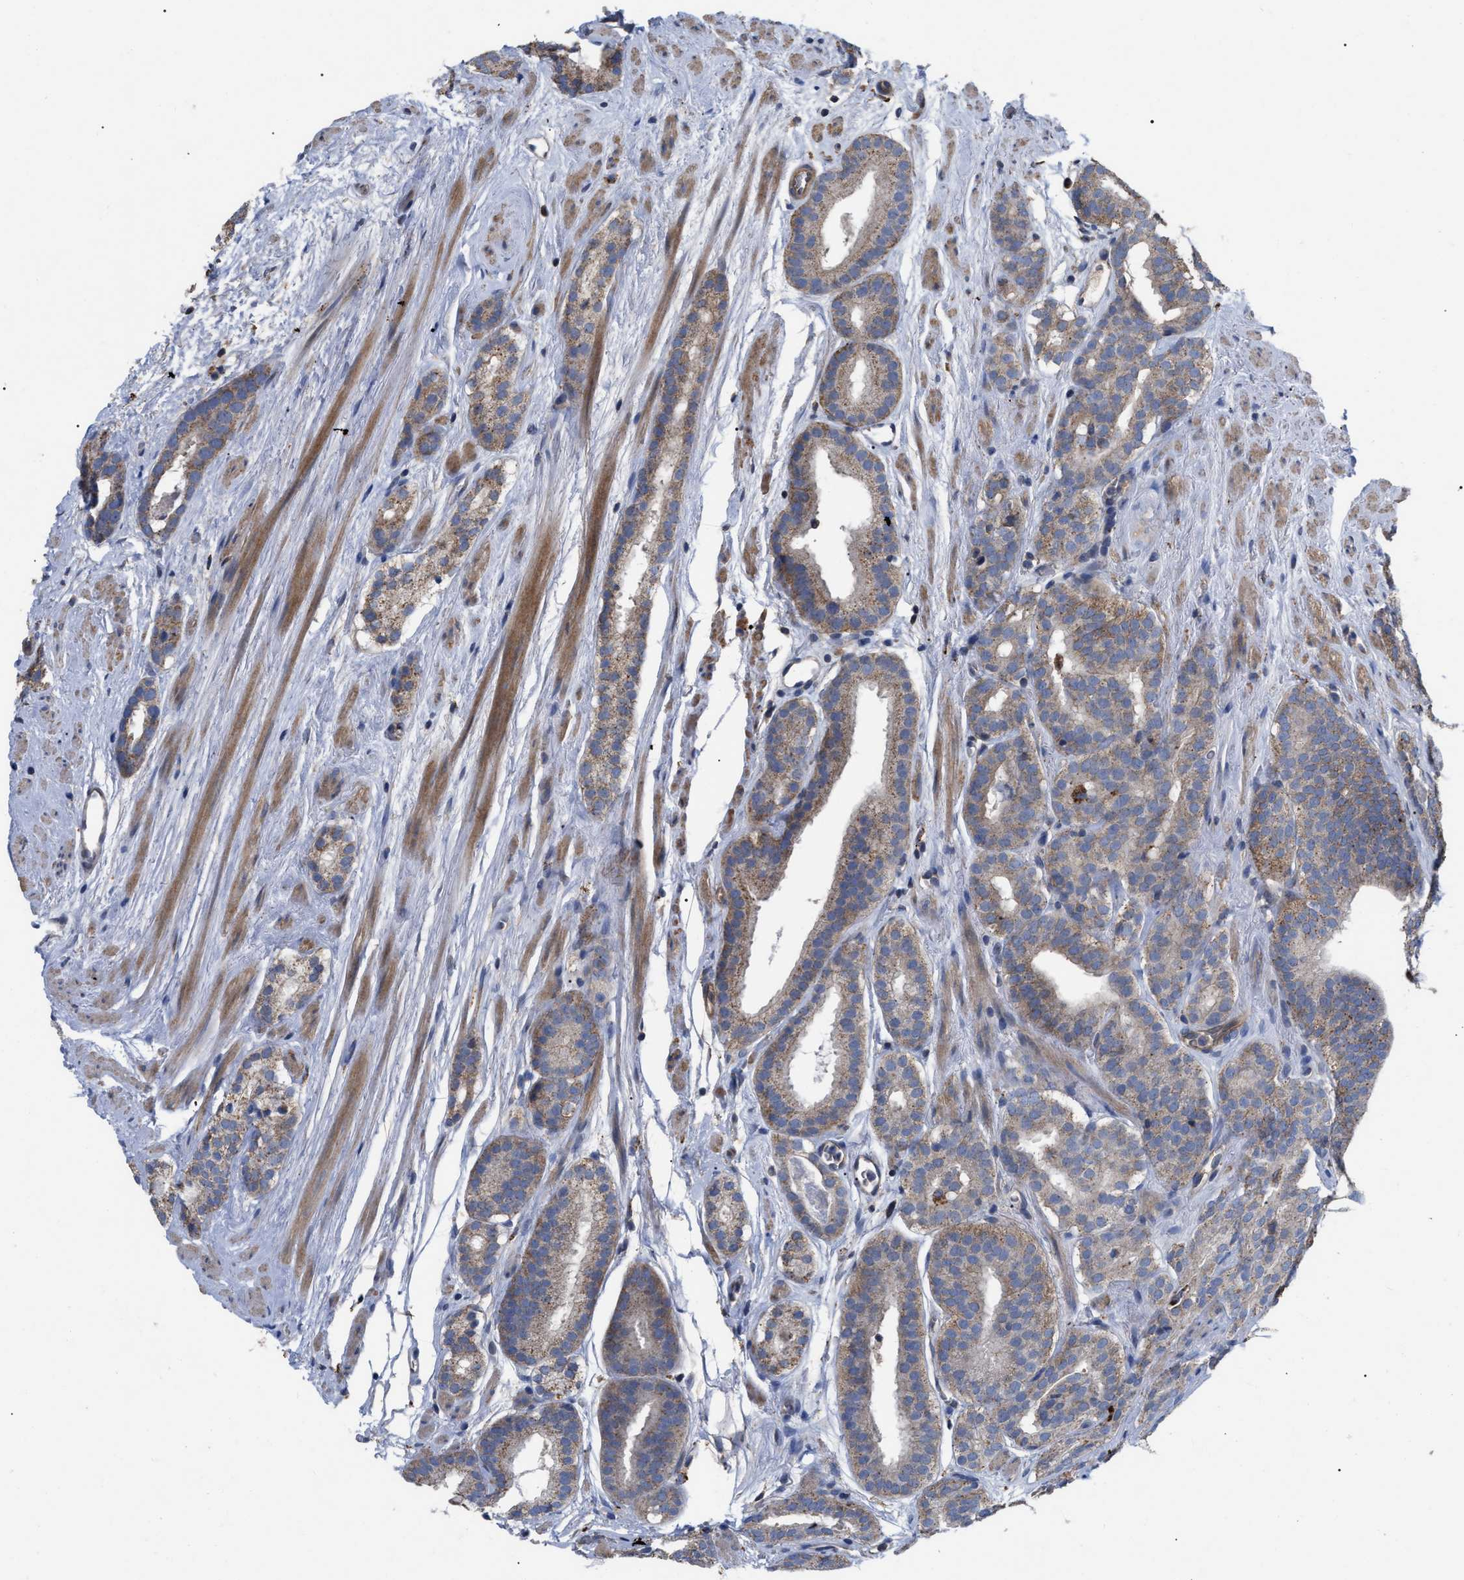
{"staining": {"intensity": "weak", "quantity": ">75%", "location": "cytoplasmic/membranous"}, "tissue": "prostate cancer", "cell_type": "Tumor cells", "image_type": "cancer", "snomed": [{"axis": "morphology", "description": "Adenocarcinoma, Low grade"}, {"axis": "topography", "description": "Prostate"}], "caption": "Prostate cancer (adenocarcinoma (low-grade)) was stained to show a protein in brown. There is low levels of weak cytoplasmic/membranous positivity in approximately >75% of tumor cells.", "gene": "FAM171A2", "patient": {"sex": "male", "age": 69}}